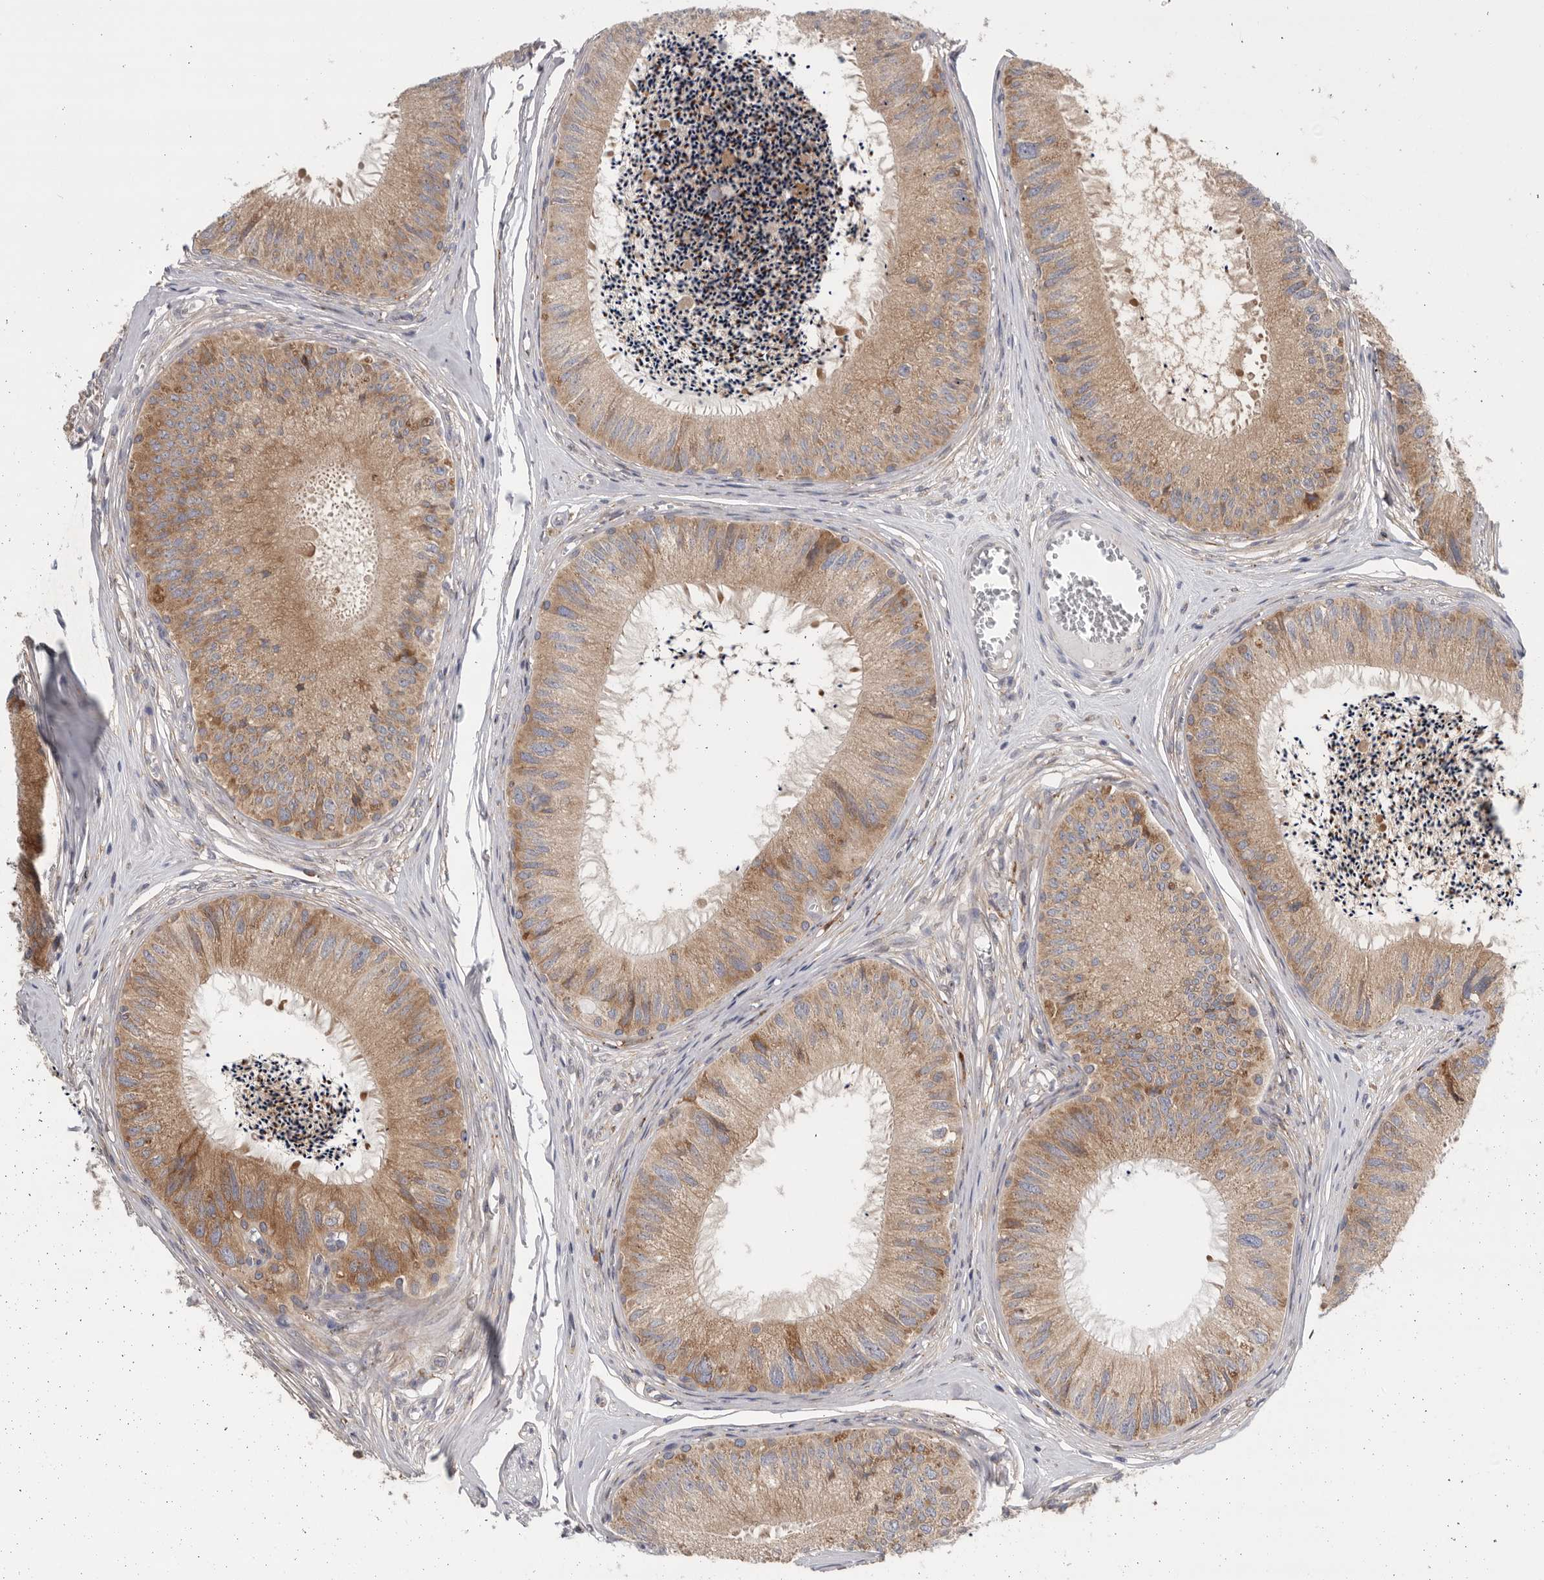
{"staining": {"intensity": "moderate", "quantity": ">75%", "location": "cytoplasmic/membranous"}, "tissue": "epididymis", "cell_type": "Glandular cells", "image_type": "normal", "snomed": [{"axis": "morphology", "description": "Normal tissue, NOS"}, {"axis": "topography", "description": "Epididymis"}], "caption": "A micrograph of epididymis stained for a protein demonstrates moderate cytoplasmic/membranous brown staining in glandular cells.", "gene": "GANAB", "patient": {"sex": "male", "age": 79}}